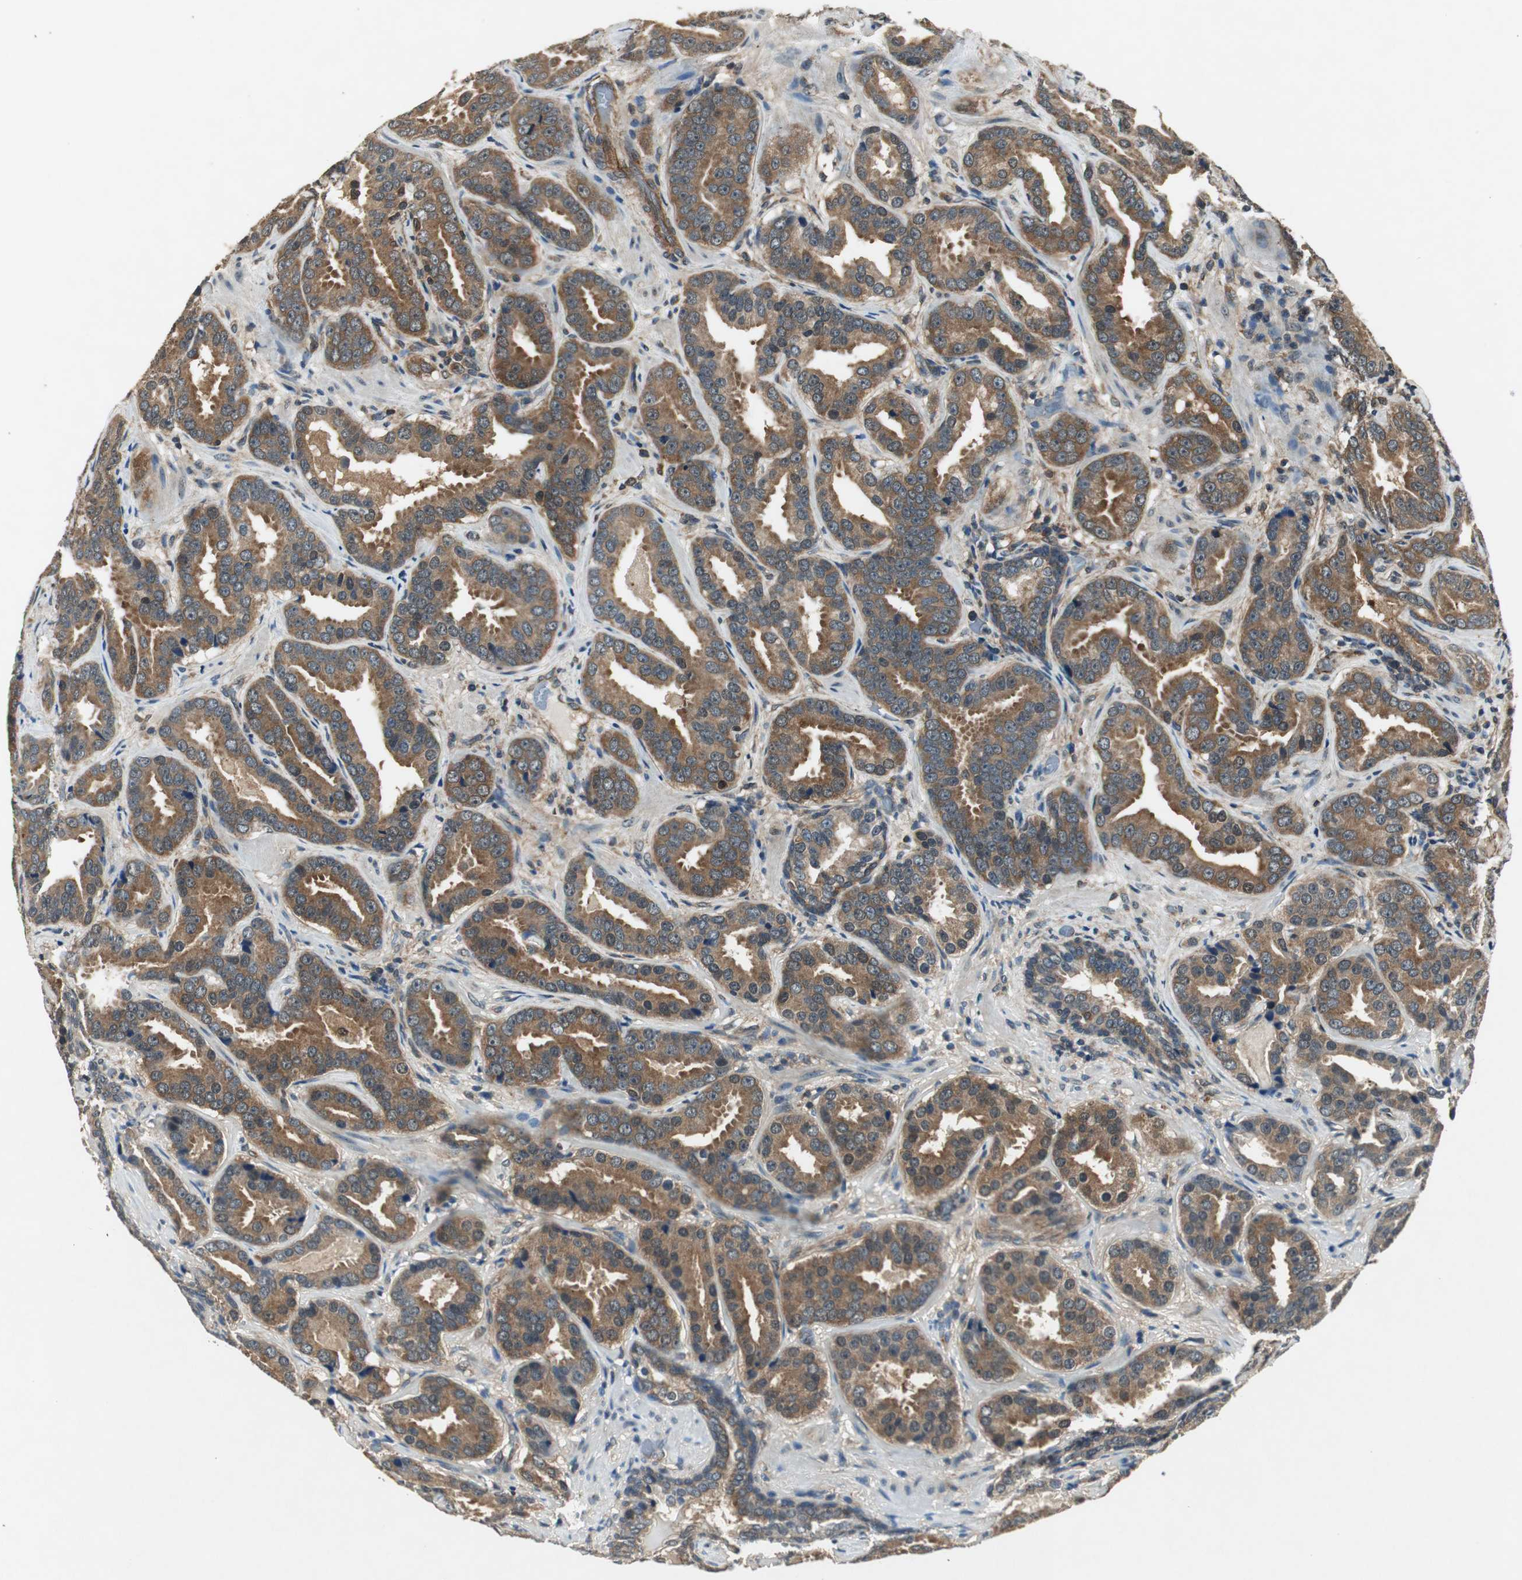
{"staining": {"intensity": "moderate", "quantity": ">75%", "location": "cytoplasmic/membranous"}, "tissue": "prostate cancer", "cell_type": "Tumor cells", "image_type": "cancer", "snomed": [{"axis": "morphology", "description": "Adenocarcinoma, Low grade"}, {"axis": "topography", "description": "Prostate"}], "caption": "Tumor cells demonstrate medium levels of moderate cytoplasmic/membranous positivity in approximately >75% of cells in adenocarcinoma (low-grade) (prostate).", "gene": "PSMB4", "patient": {"sex": "male", "age": 59}}